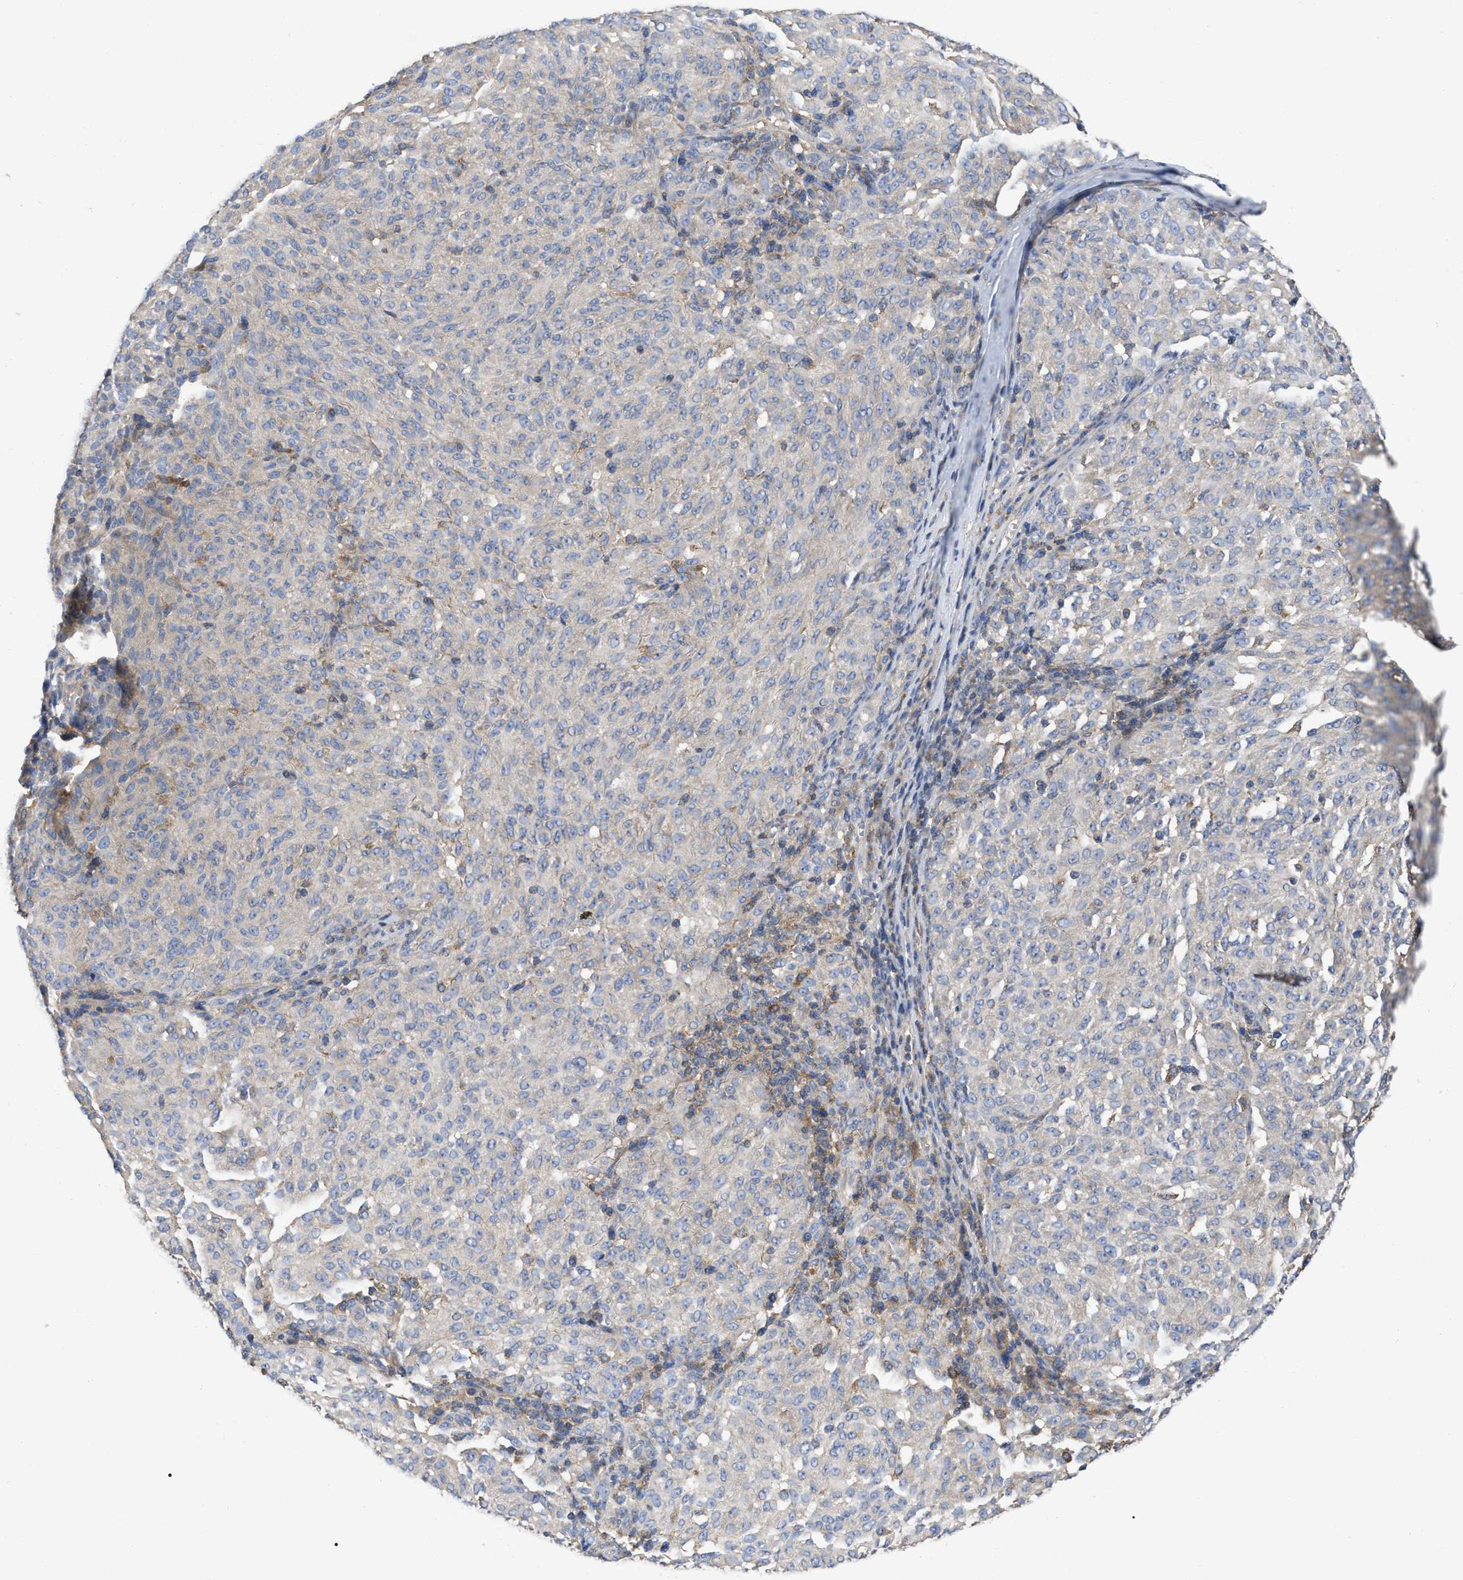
{"staining": {"intensity": "negative", "quantity": "none", "location": "none"}, "tissue": "melanoma", "cell_type": "Tumor cells", "image_type": "cancer", "snomed": [{"axis": "morphology", "description": "Malignant melanoma, NOS"}, {"axis": "topography", "description": "Skin"}], "caption": "This photomicrograph is of melanoma stained with IHC to label a protein in brown with the nuclei are counter-stained blue. There is no positivity in tumor cells.", "gene": "RAP1GDS1", "patient": {"sex": "female", "age": 72}}